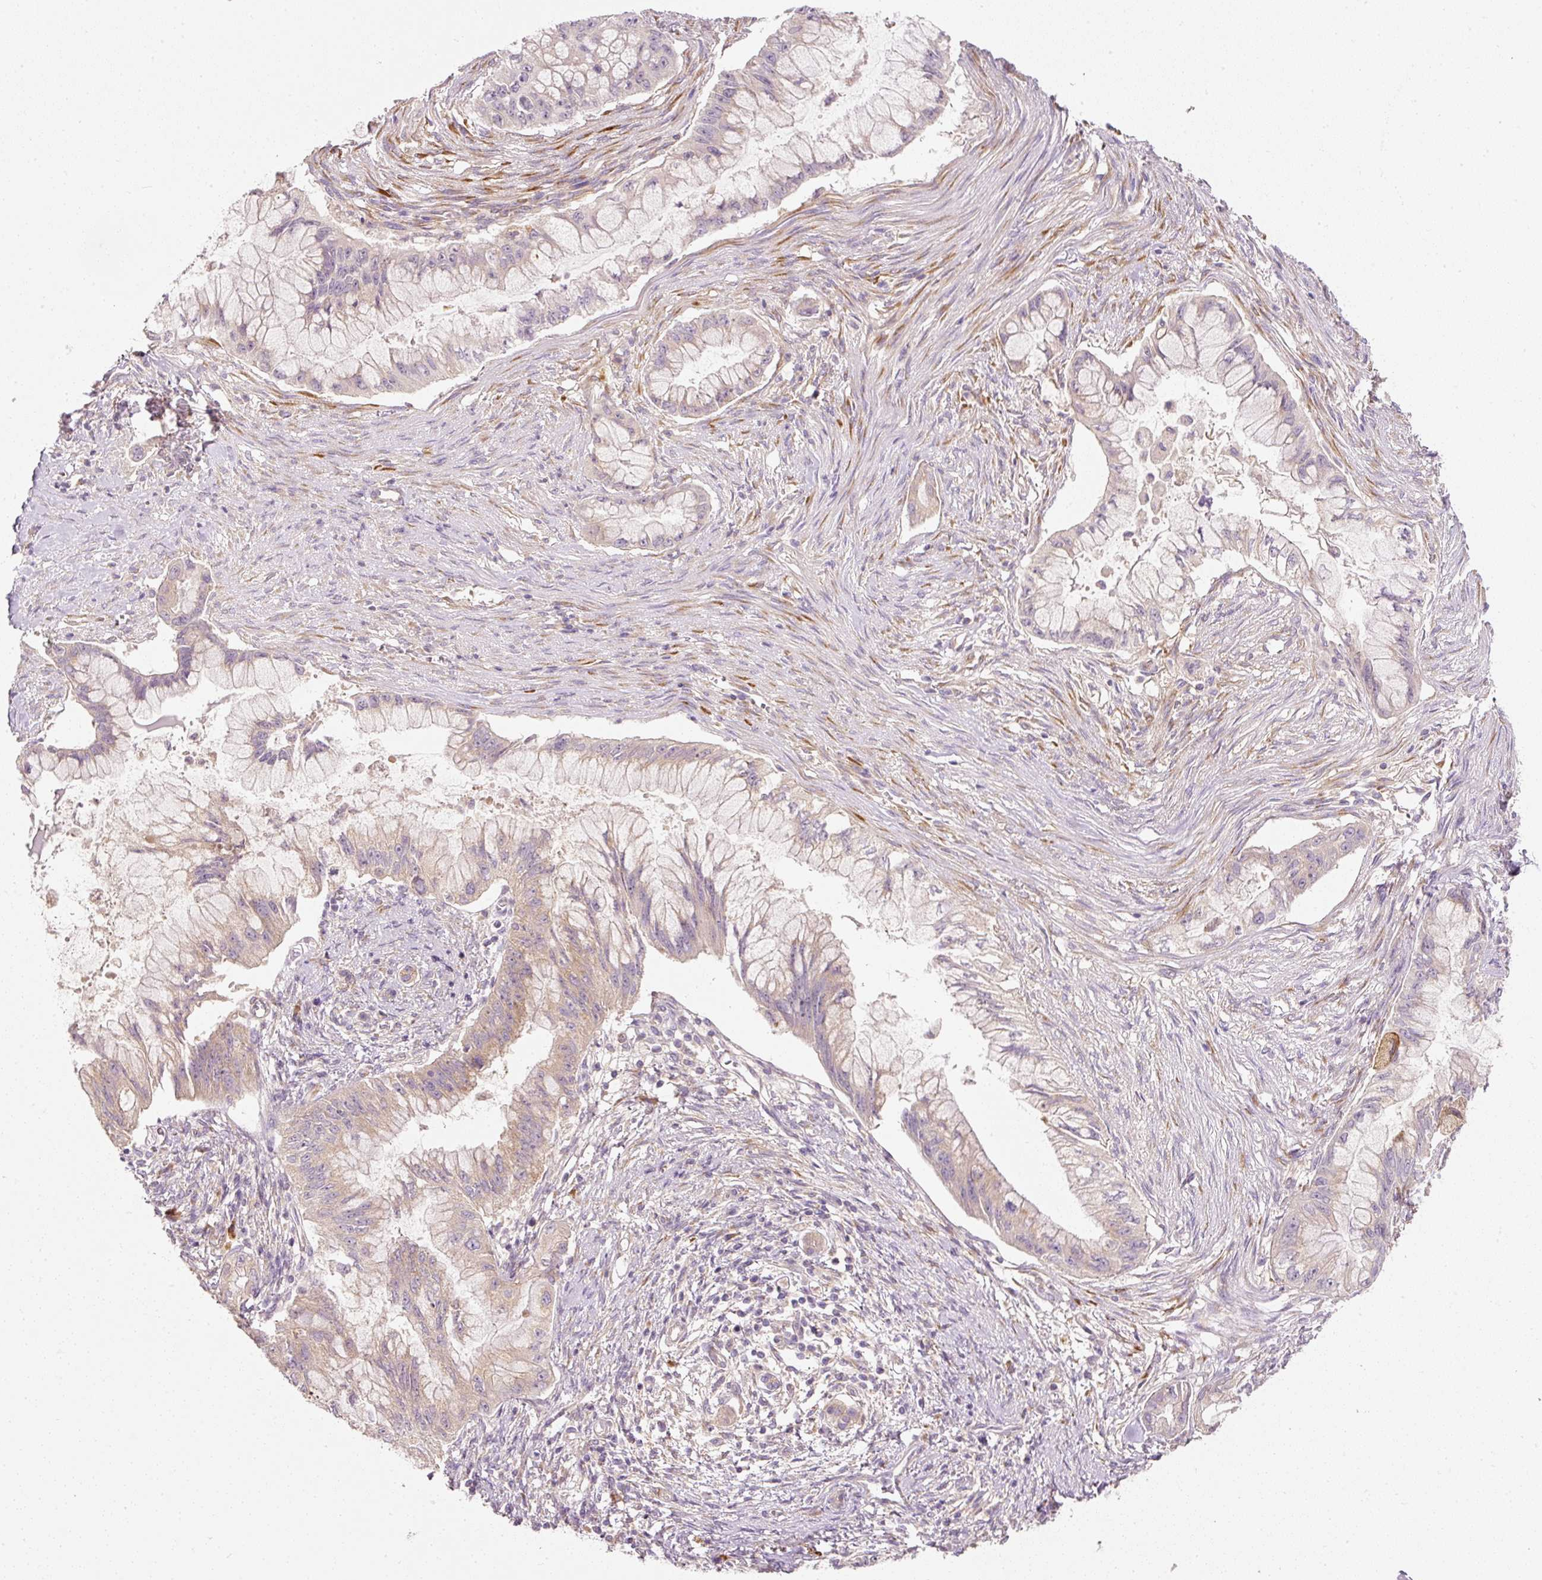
{"staining": {"intensity": "weak", "quantity": "25%-75%", "location": "cytoplasmic/membranous"}, "tissue": "pancreatic cancer", "cell_type": "Tumor cells", "image_type": "cancer", "snomed": [{"axis": "morphology", "description": "Adenocarcinoma, NOS"}, {"axis": "topography", "description": "Pancreas"}], "caption": "A low amount of weak cytoplasmic/membranous expression is seen in approximately 25%-75% of tumor cells in adenocarcinoma (pancreatic) tissue. The protein is stained brown, and the nuclei are stained in blue (DAB (3,3'-diaminobenzidine) IHC with brightfield microscopy, high magnification).", "gene": "RNF167", "patient": {"sex": "male", "age": 48}}